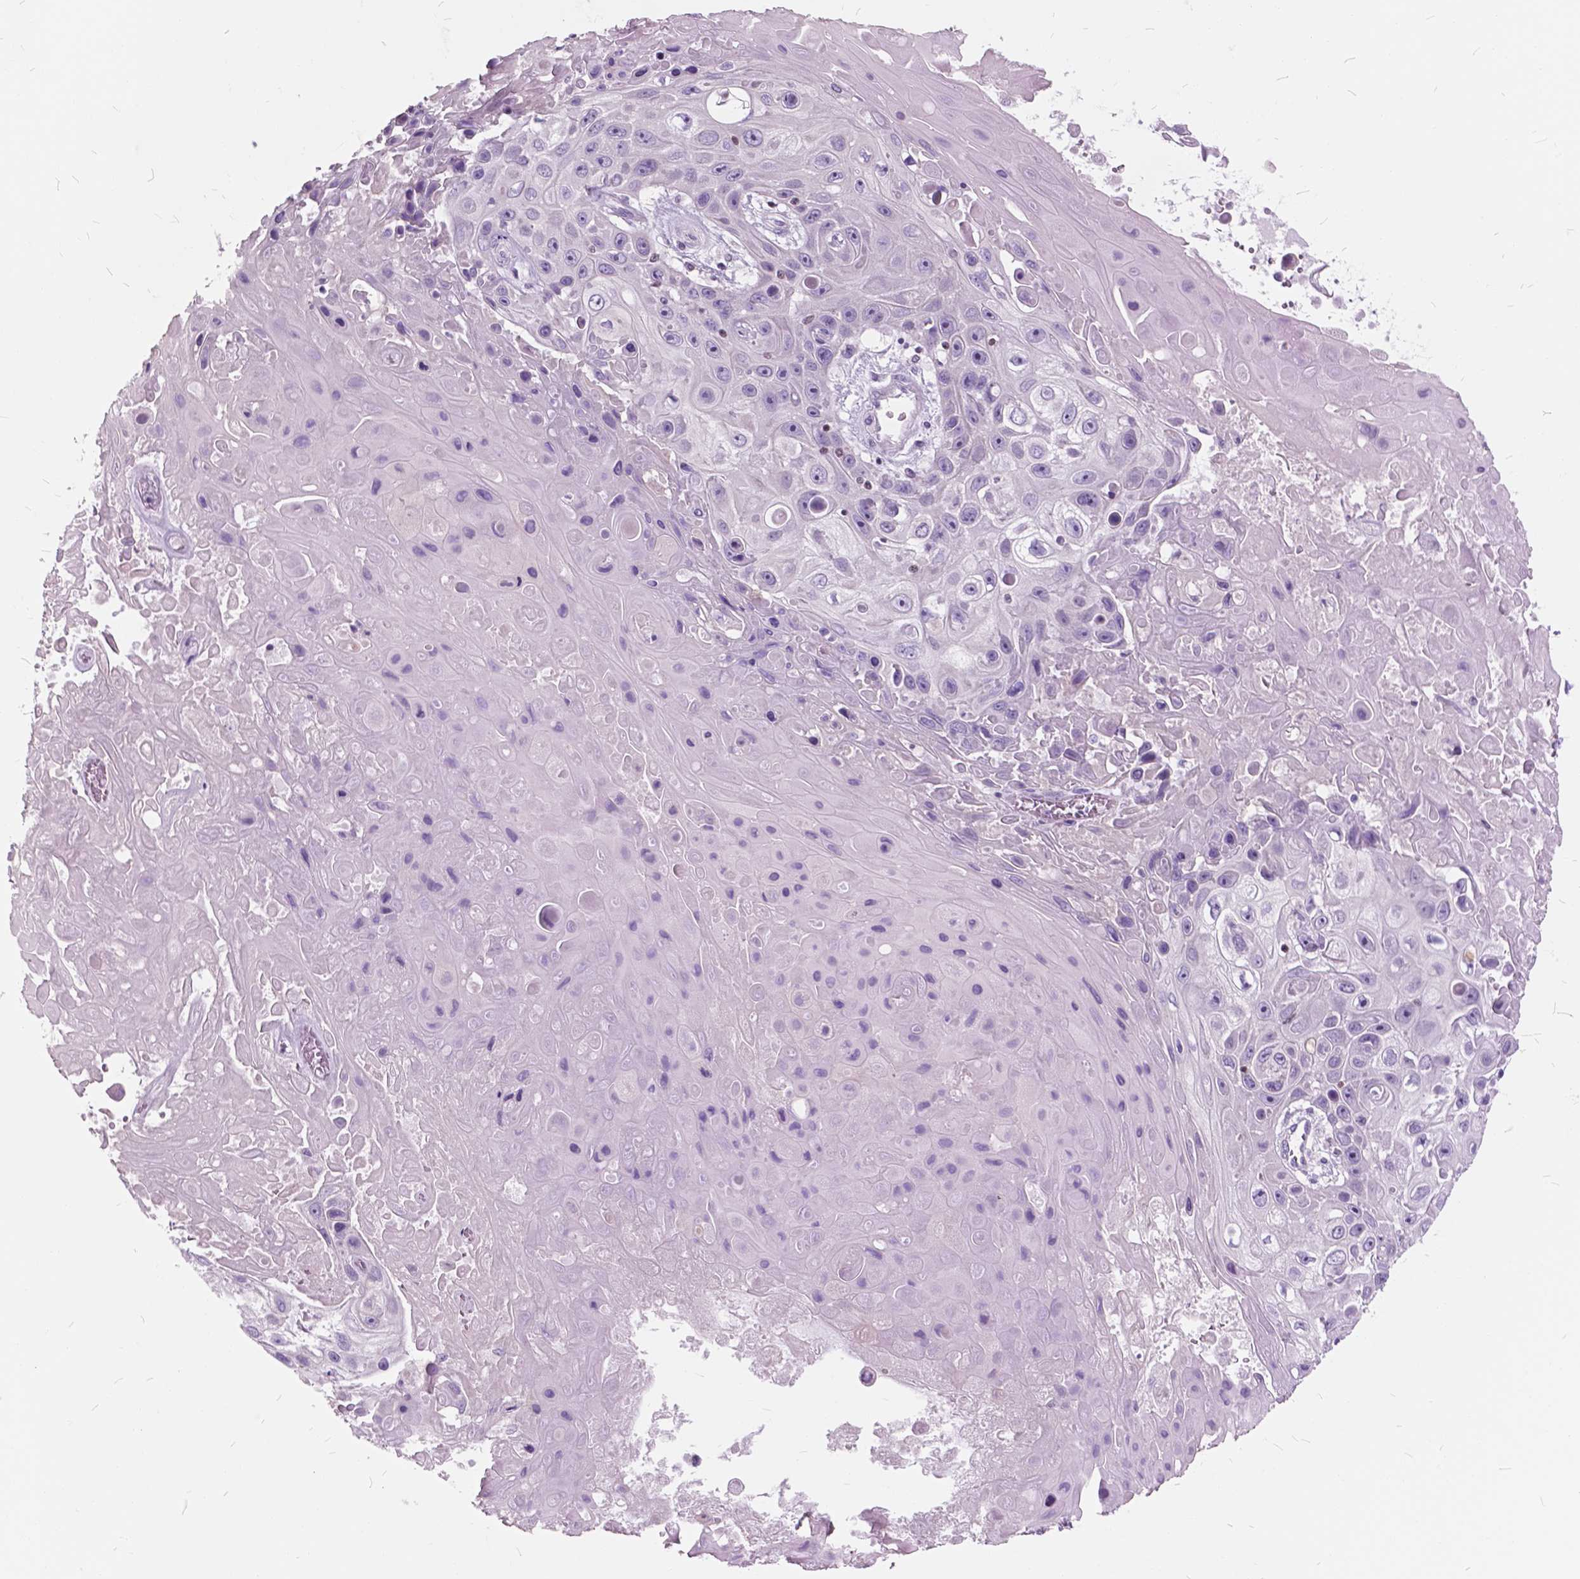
{"staining": {"intensity": "negative", "quantity": "none", "location": "none"}, "tissue": "skin cancer", "cell_type": "Tumor cells", "image_type": "cancer", "snomed": [{"axis": "morphology", "description": "Squamous cell carcinoma, NOS"}, {"axis": "topography", "description": "Skin"}], "caption": "Immunohistochemistry photomicrograph of neoplastic tissue: human skin cancer (squamous cell carcinoma) stained with DAB demonstrates no significant protein positivity in tumor cells. Brightfield microscopy of immunohistochemistry (IHC) stained with DAB (3,3'-diaminobenzidine) (brown) and hematoxylin (blue), captured at high magnification.", "gene": "SP140", "patient": {"sex": "male", "age": 82}}